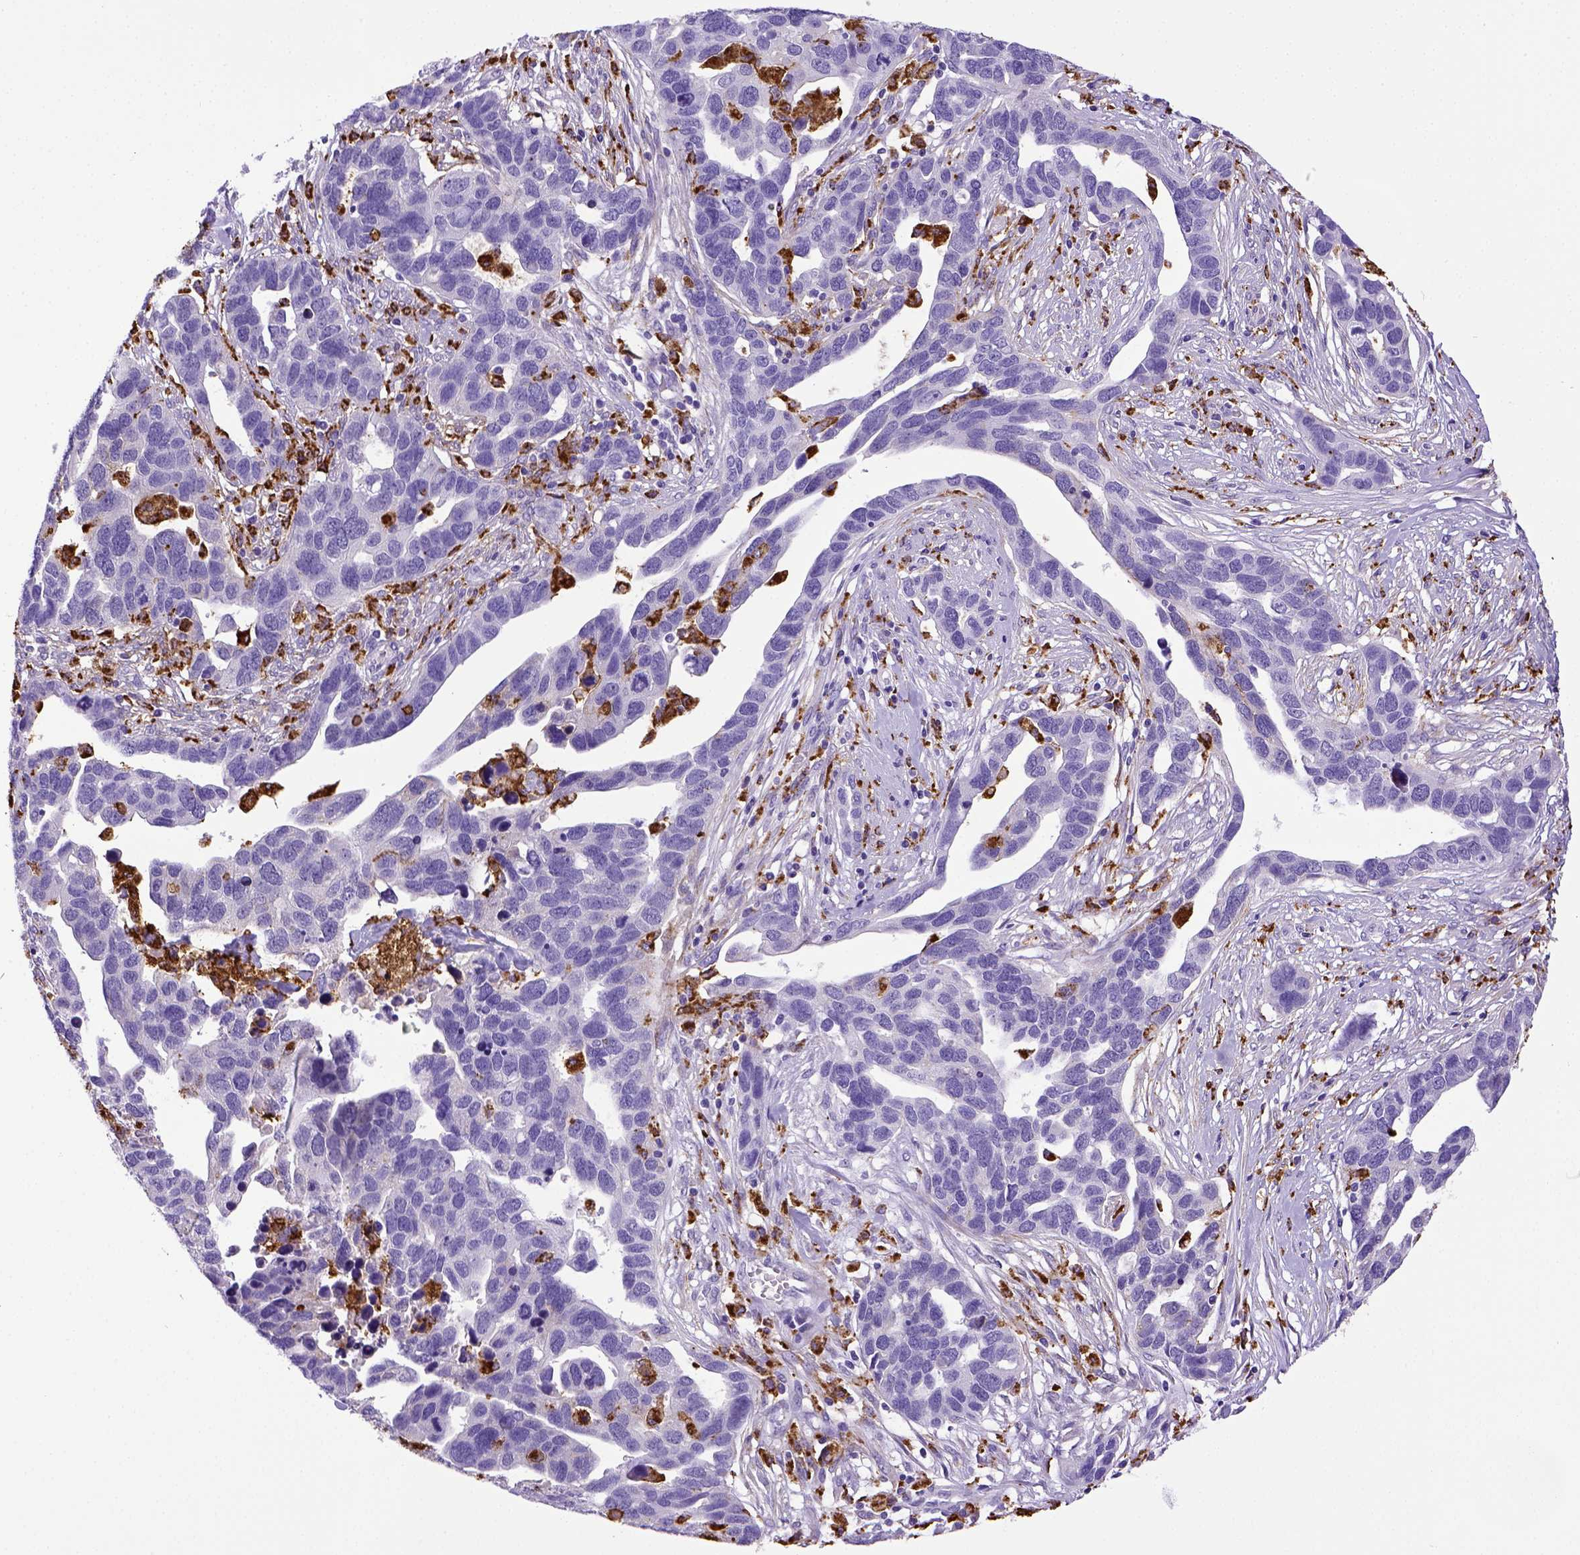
{"staining": {"intensity": "negative", "quantity": "none", "location": "none"}, "tissue": "ovarian cancer", "cell_type": "Tumor cells", "image_type": "cancer", "snomed": [{"axis": "morphology", "description": "Cystadenocarcinoma, serous, NOS"}, {"axis": "topography", "description": "Ovary"}], "caption": "A high-resolution photomicrograph shows immunohistochemistry (IHC) staining of ovarian serous cystadenocarcinoma, which displays no significant expression in tumor cells. (Stains: DAB immunohistochemistry (IHC) with hematoxylin counter stain, Microscopy: brightfield microscopy at high magnification).", "gene": "CD68", "patient": {"sex": "female", "age": 54}}